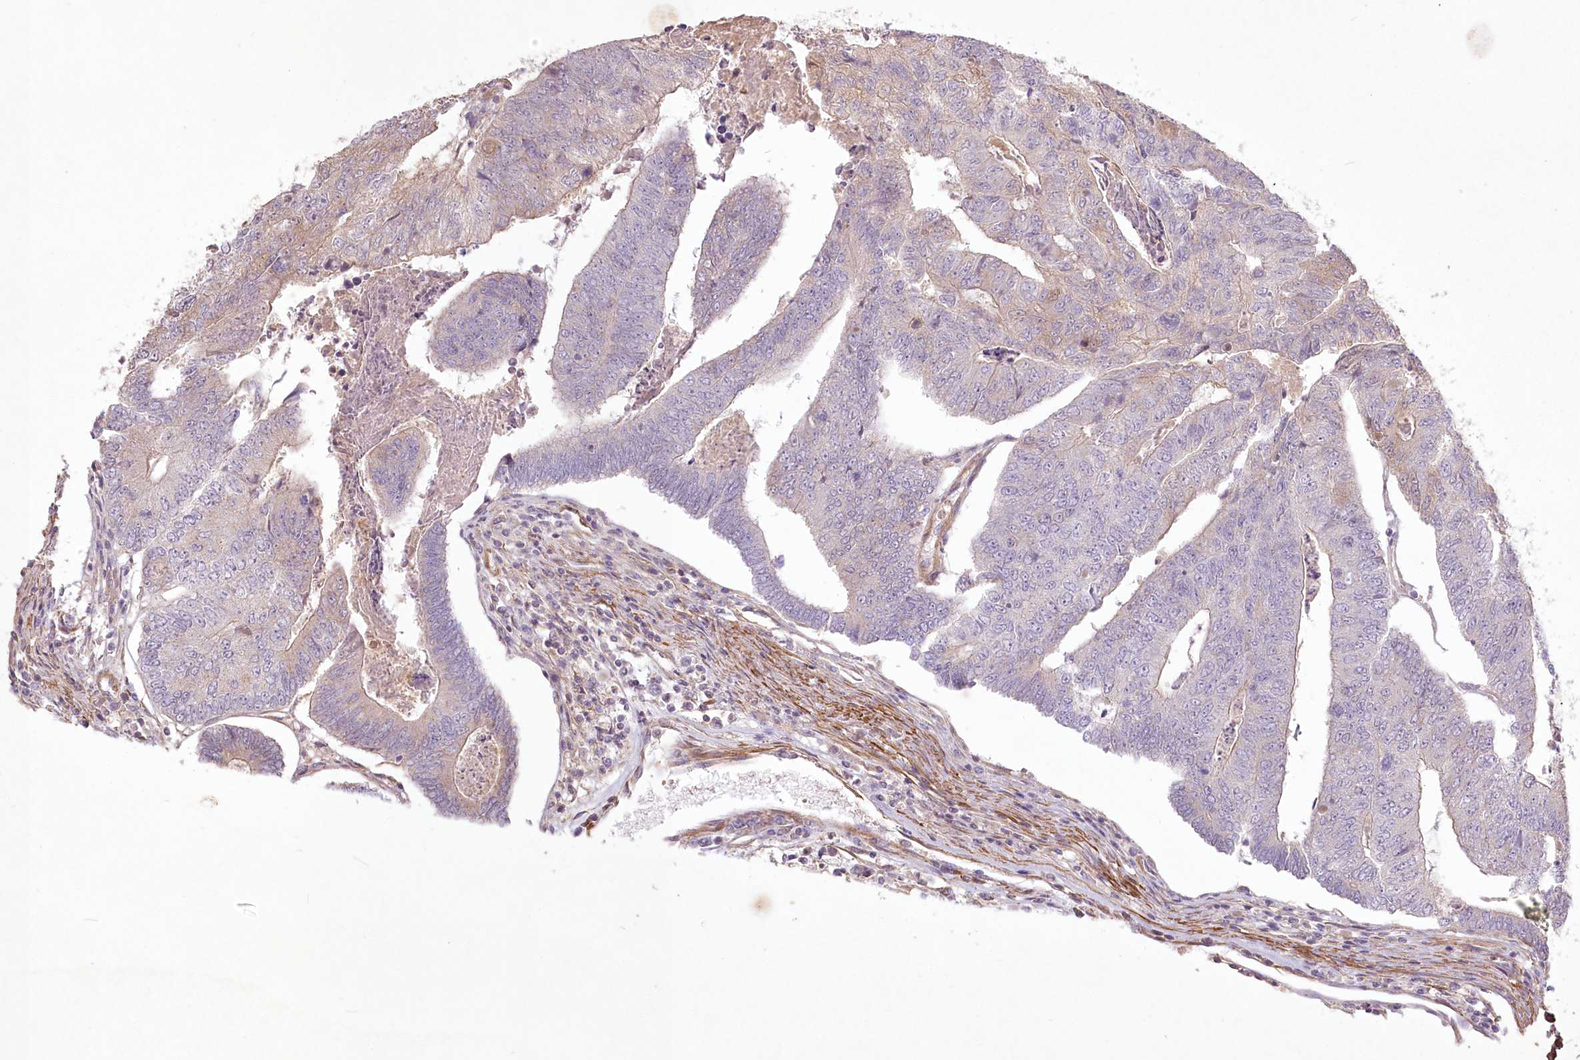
{"staining": {"intensity": "weak", "quantity": "25%-75%", "location": "cytoplasmic/membranous"}, "tissue": "colorectal cancer", "cell_type": "Tumor cells", "image_type": "cancer", "snomed": [{"axis": "morphology", "description": "Adenocarcinoma, NOS"}, {"axis": "topography", "description": "Colon"}], "caption": "Tumor cells show weak cytoplasmic/membranous expression in approximately 25%-75% of cells in colorectal cancer.", "gene": "INPP4B", "patient": {"sex": "female", "age": 67}}